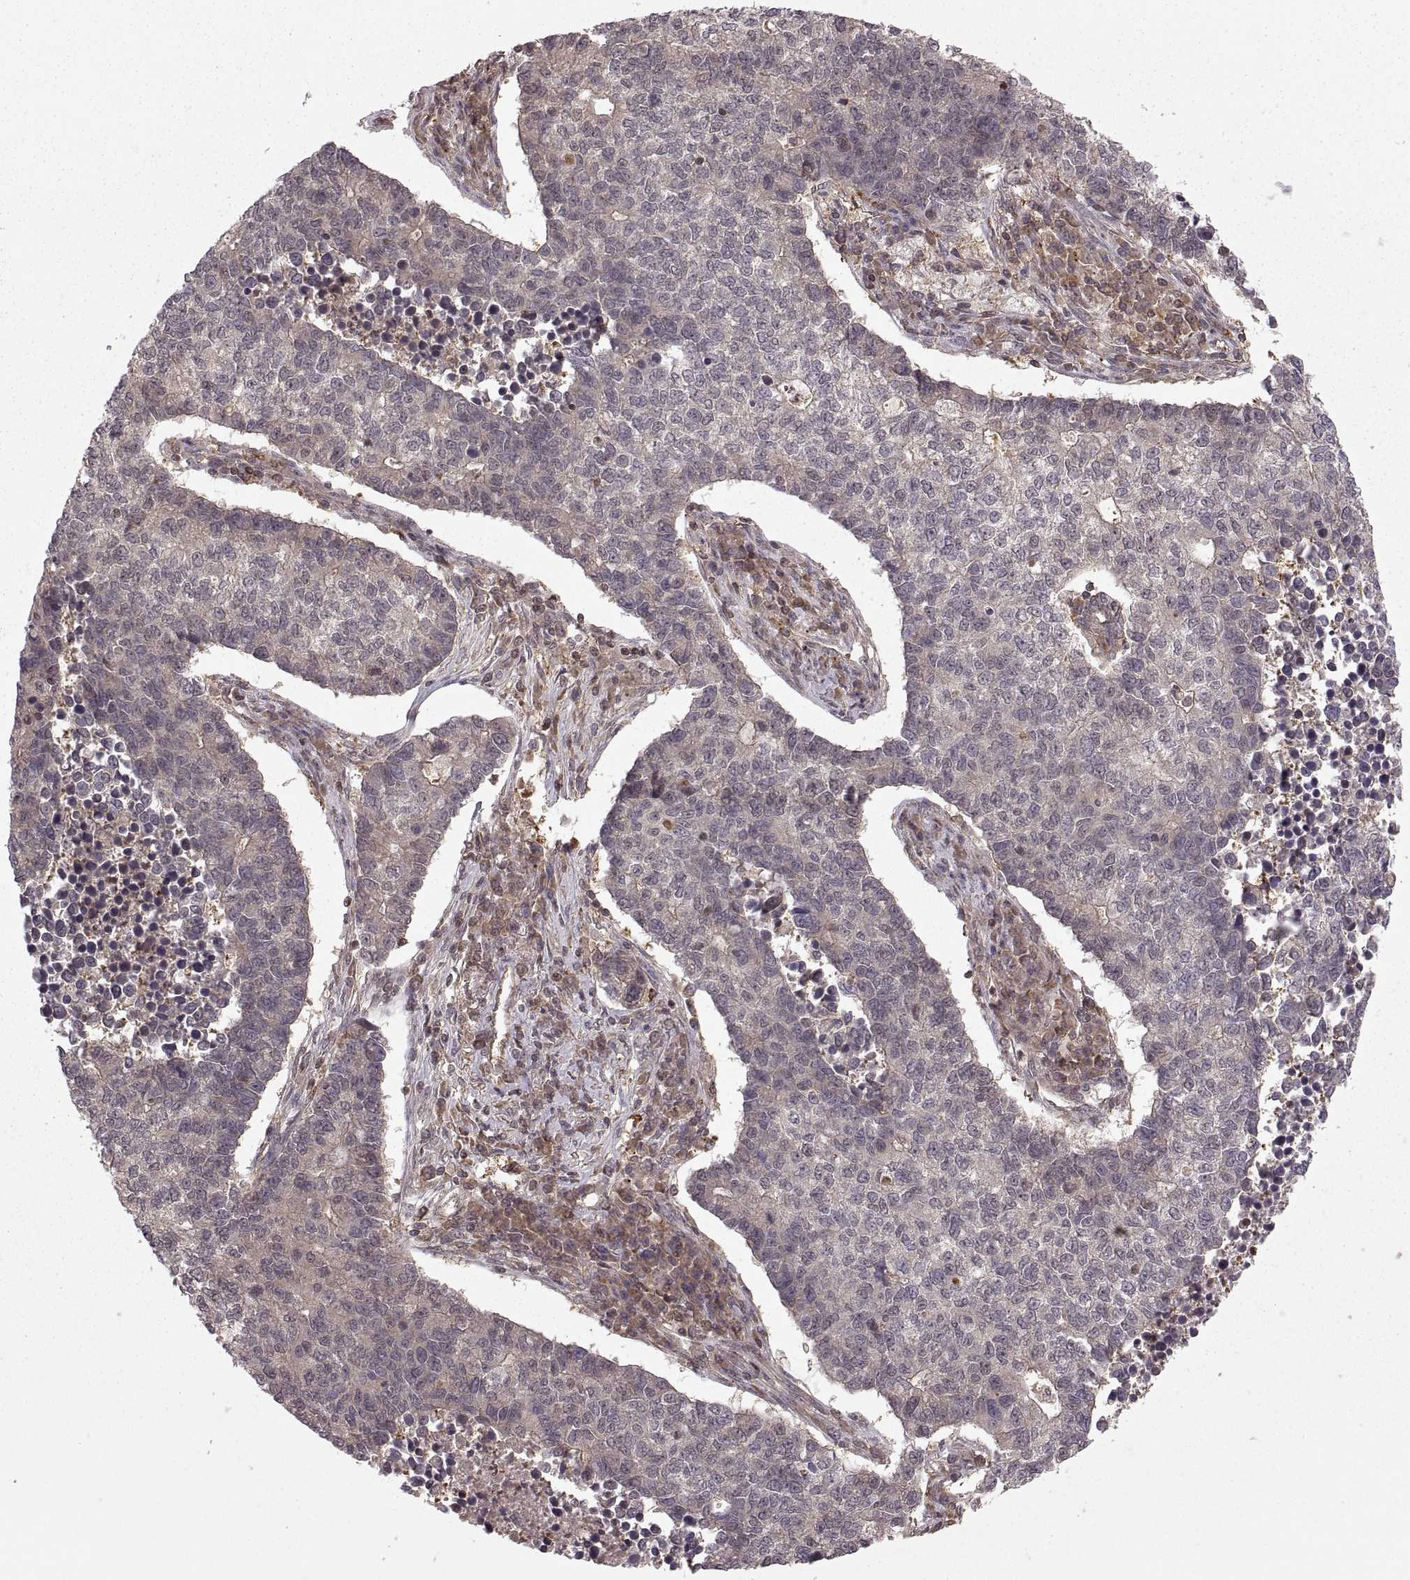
{"staining": {"intensity": "weak", "quantity": "<25%", "location": "cytoplasmic/membranous"}, "tissue": "lung cancer", "cell_type": "Tumor cells", "image_type": "cancer", "snomed": [{"axis": "morphology", "description": "Adenocarcinoma, NOS"}, {"axis": "topography", "description": "Lung"}], "caption": "Histopathology image shows no significant protein positivity in tumor cells of lung cancer. (Stains: DAB immunohistochemistry with hematoxylin counter stain, Microscopy: brightfield microscopy at high magnification).", "gene": "DEDD", "patient": {"sex": "male", "age": 57}}